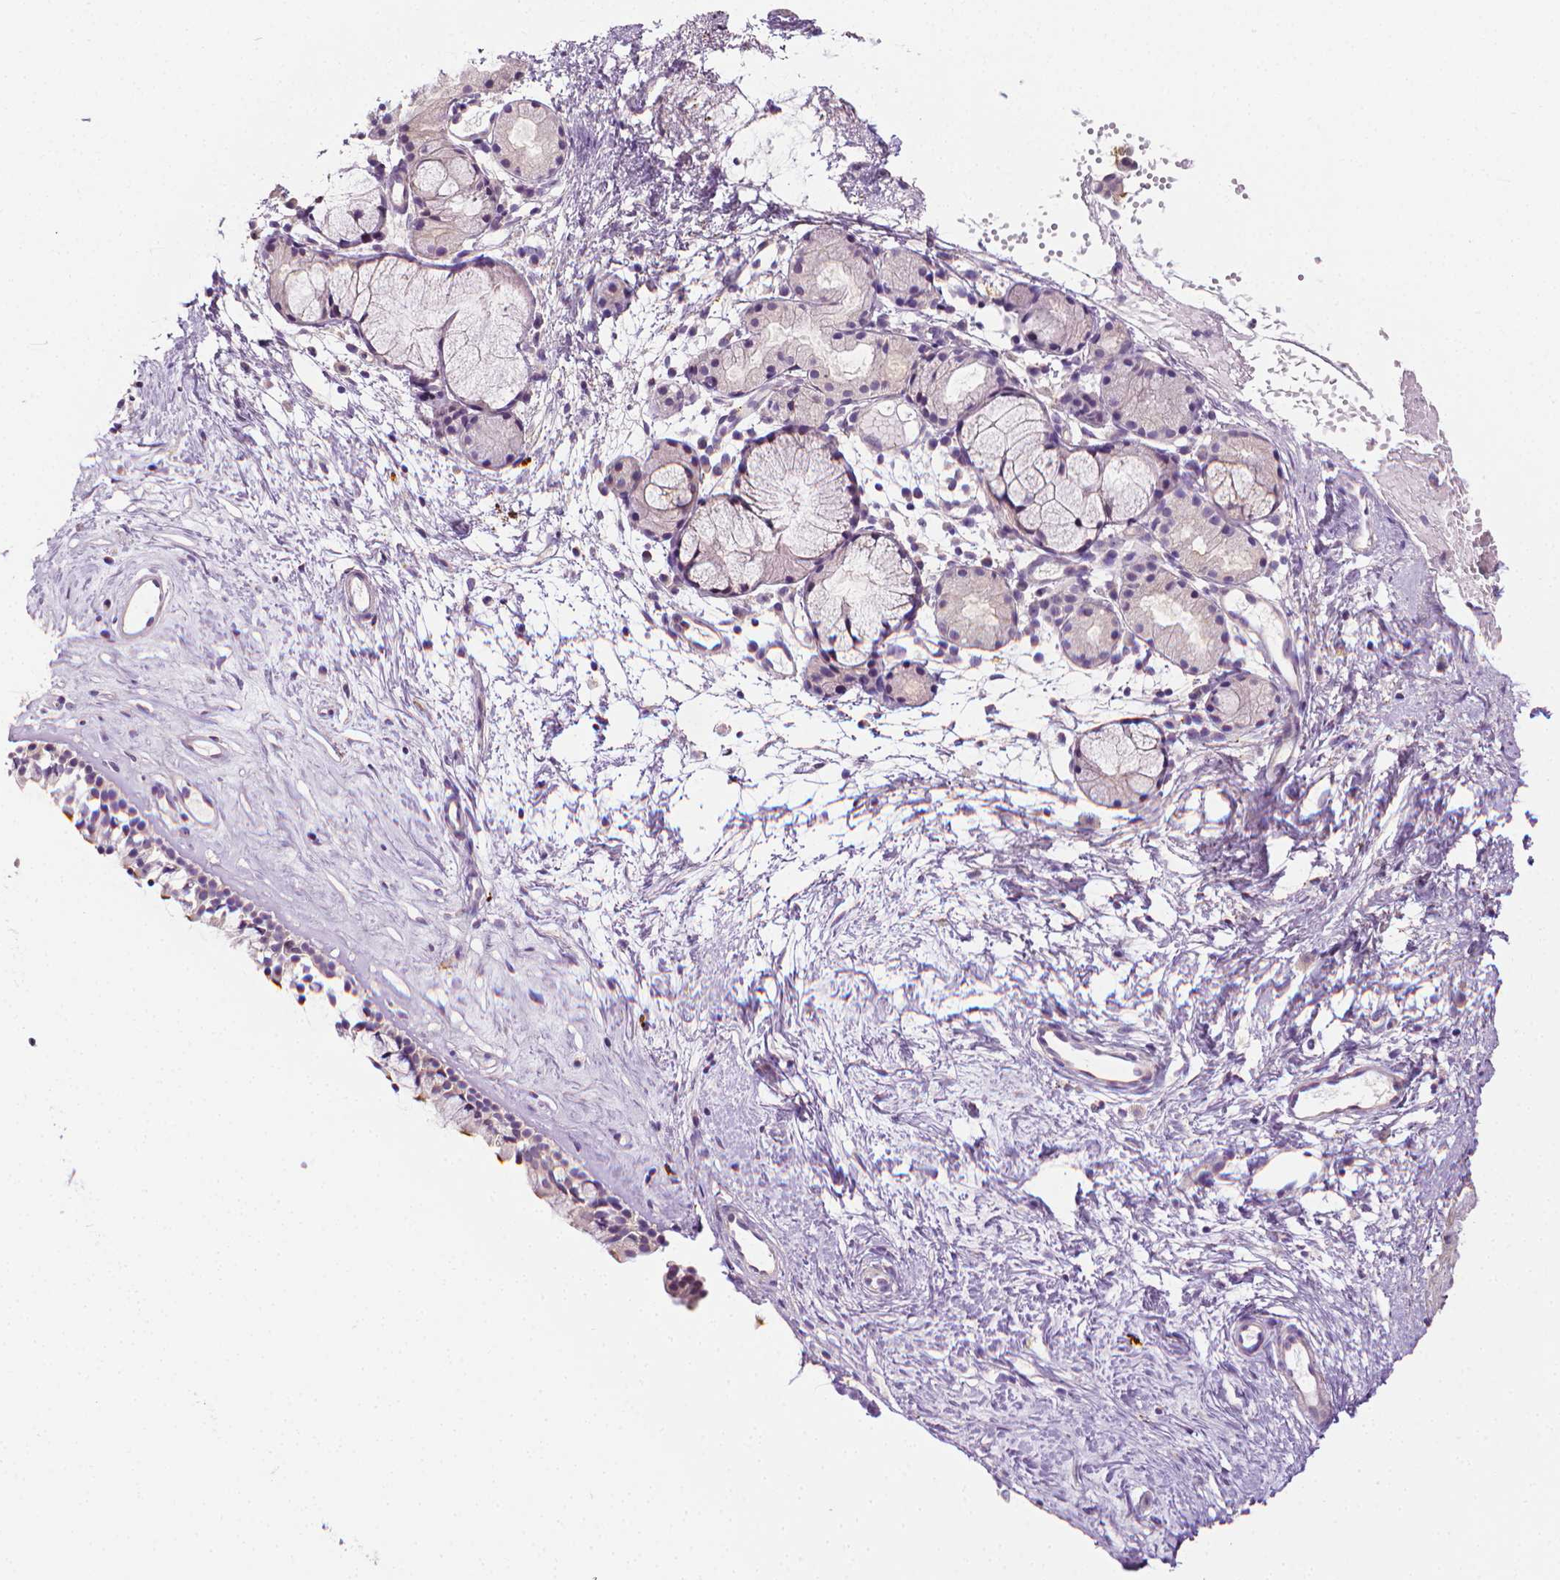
{"staining": {"intensity": "negative", "quantity": "none", "location": "none"}, "tissue": "nasopharynx", "cell_type": "Respiratory epithelial cells", "image_type": "normal", "snomed": [{"axis": "morphology", "description": "Normal tissue, NOS"}, {"axis": "topography", "description": "Nasopharynx"}], "caption": "Immunohistochemistry micrograph of unremarkable nasopharynx stained for a protein (brown), which reveals no positivity in respiratory epithelial cells. (DAB (3,3'-diaminobenzidine) immunohistochemistry (IHC) visualized using brightfield microscopy, high magnification).", "gene": "MCOLN3", "patient": {"sex": "female", "age": 52}}